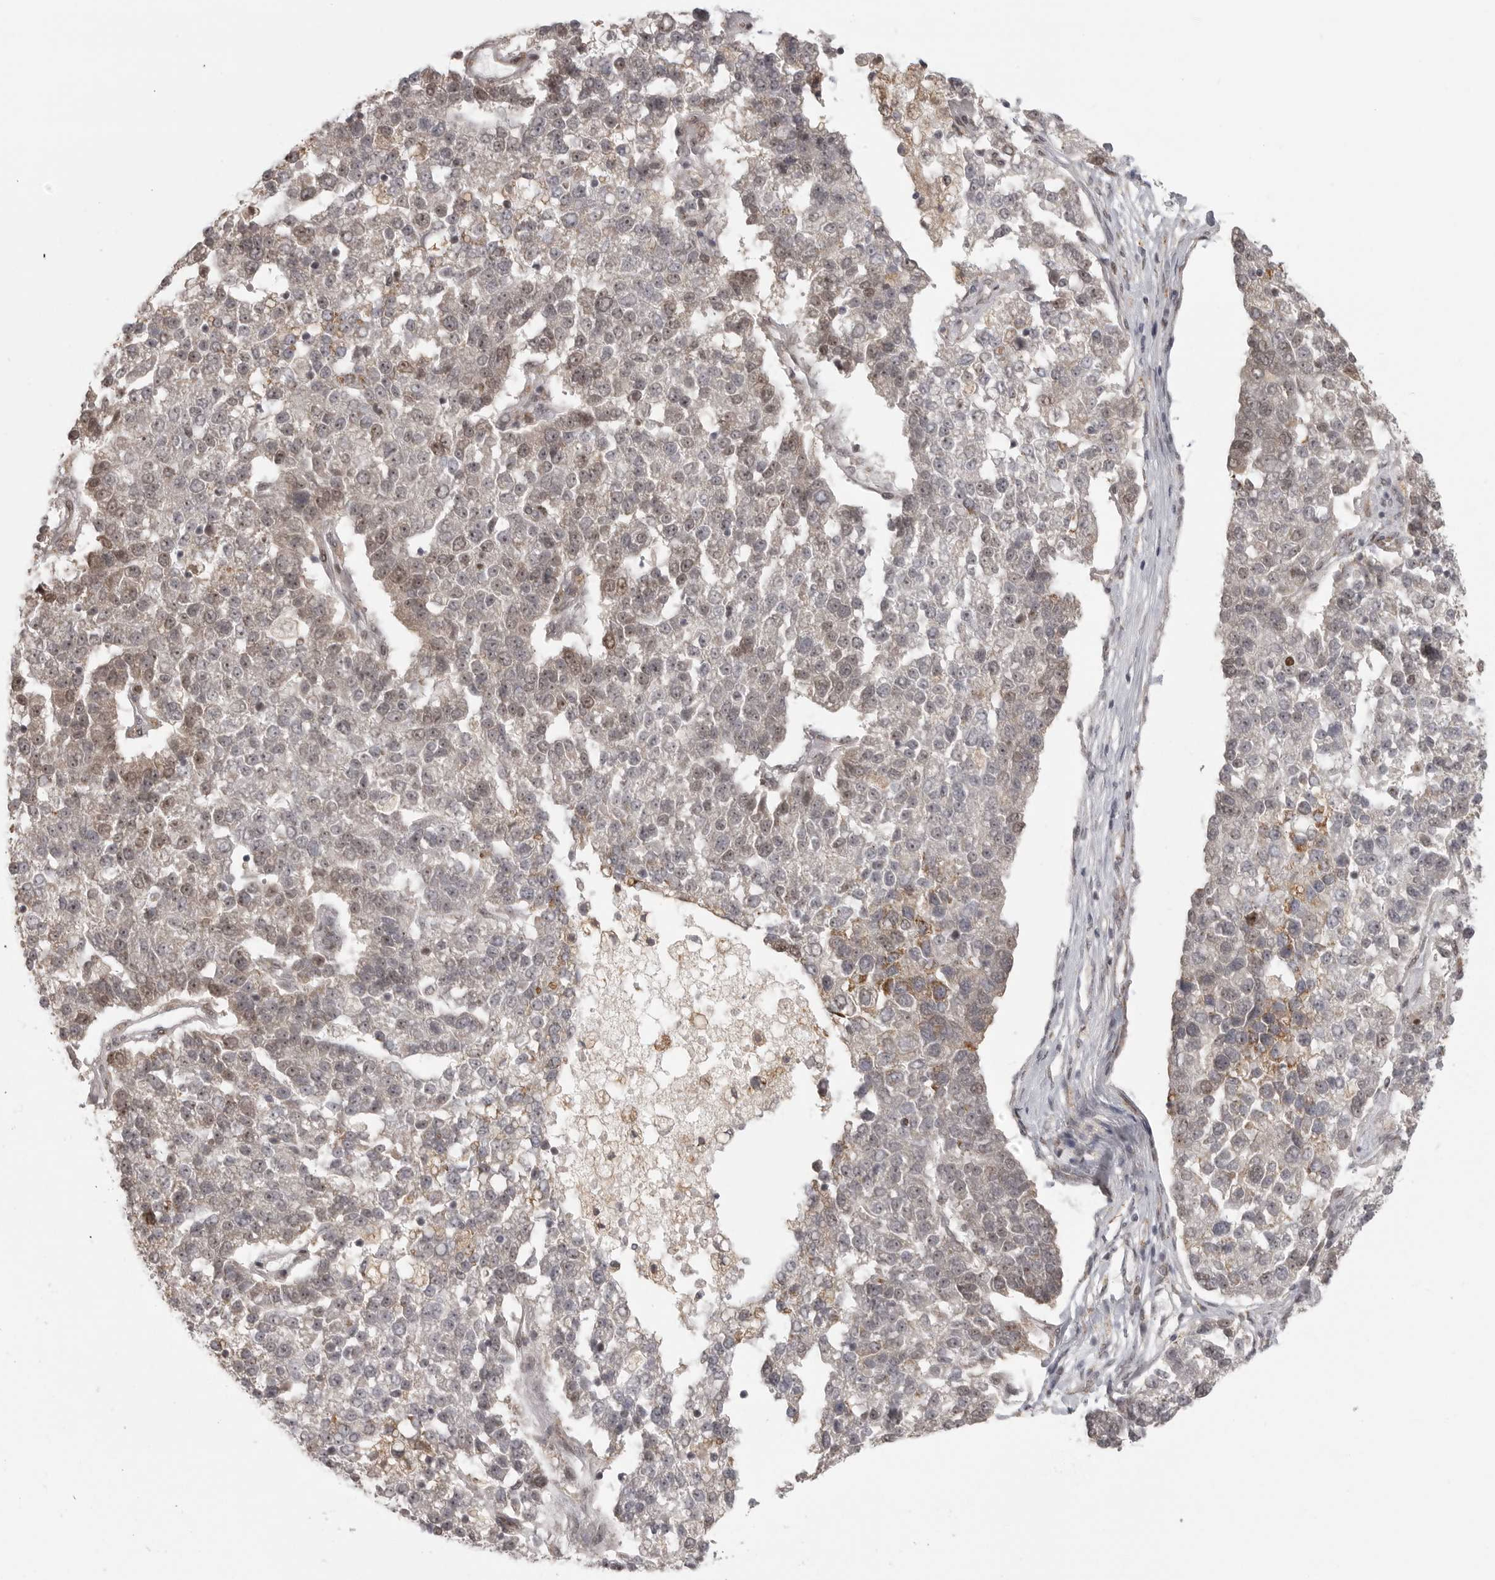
{"staining": {"intensity": "weak", "quantity": "<25%", "location": "nuclear"}, "tissue": "pancreatic cancer", "cell_type": "Tumor cells", "image_type": "cancer", "snomed": [{"axis": "morphology", "description": "Adenocarcinoma, NOS"}, {"axis": "topography", "description": "Pancreas"}], "caption": "Immunohistochemical staining of human pancreatic cancer displays no significant staining in tumor cells.", "gene": "ISG20L2", "patient": {"sex": "female", "age": 61}}